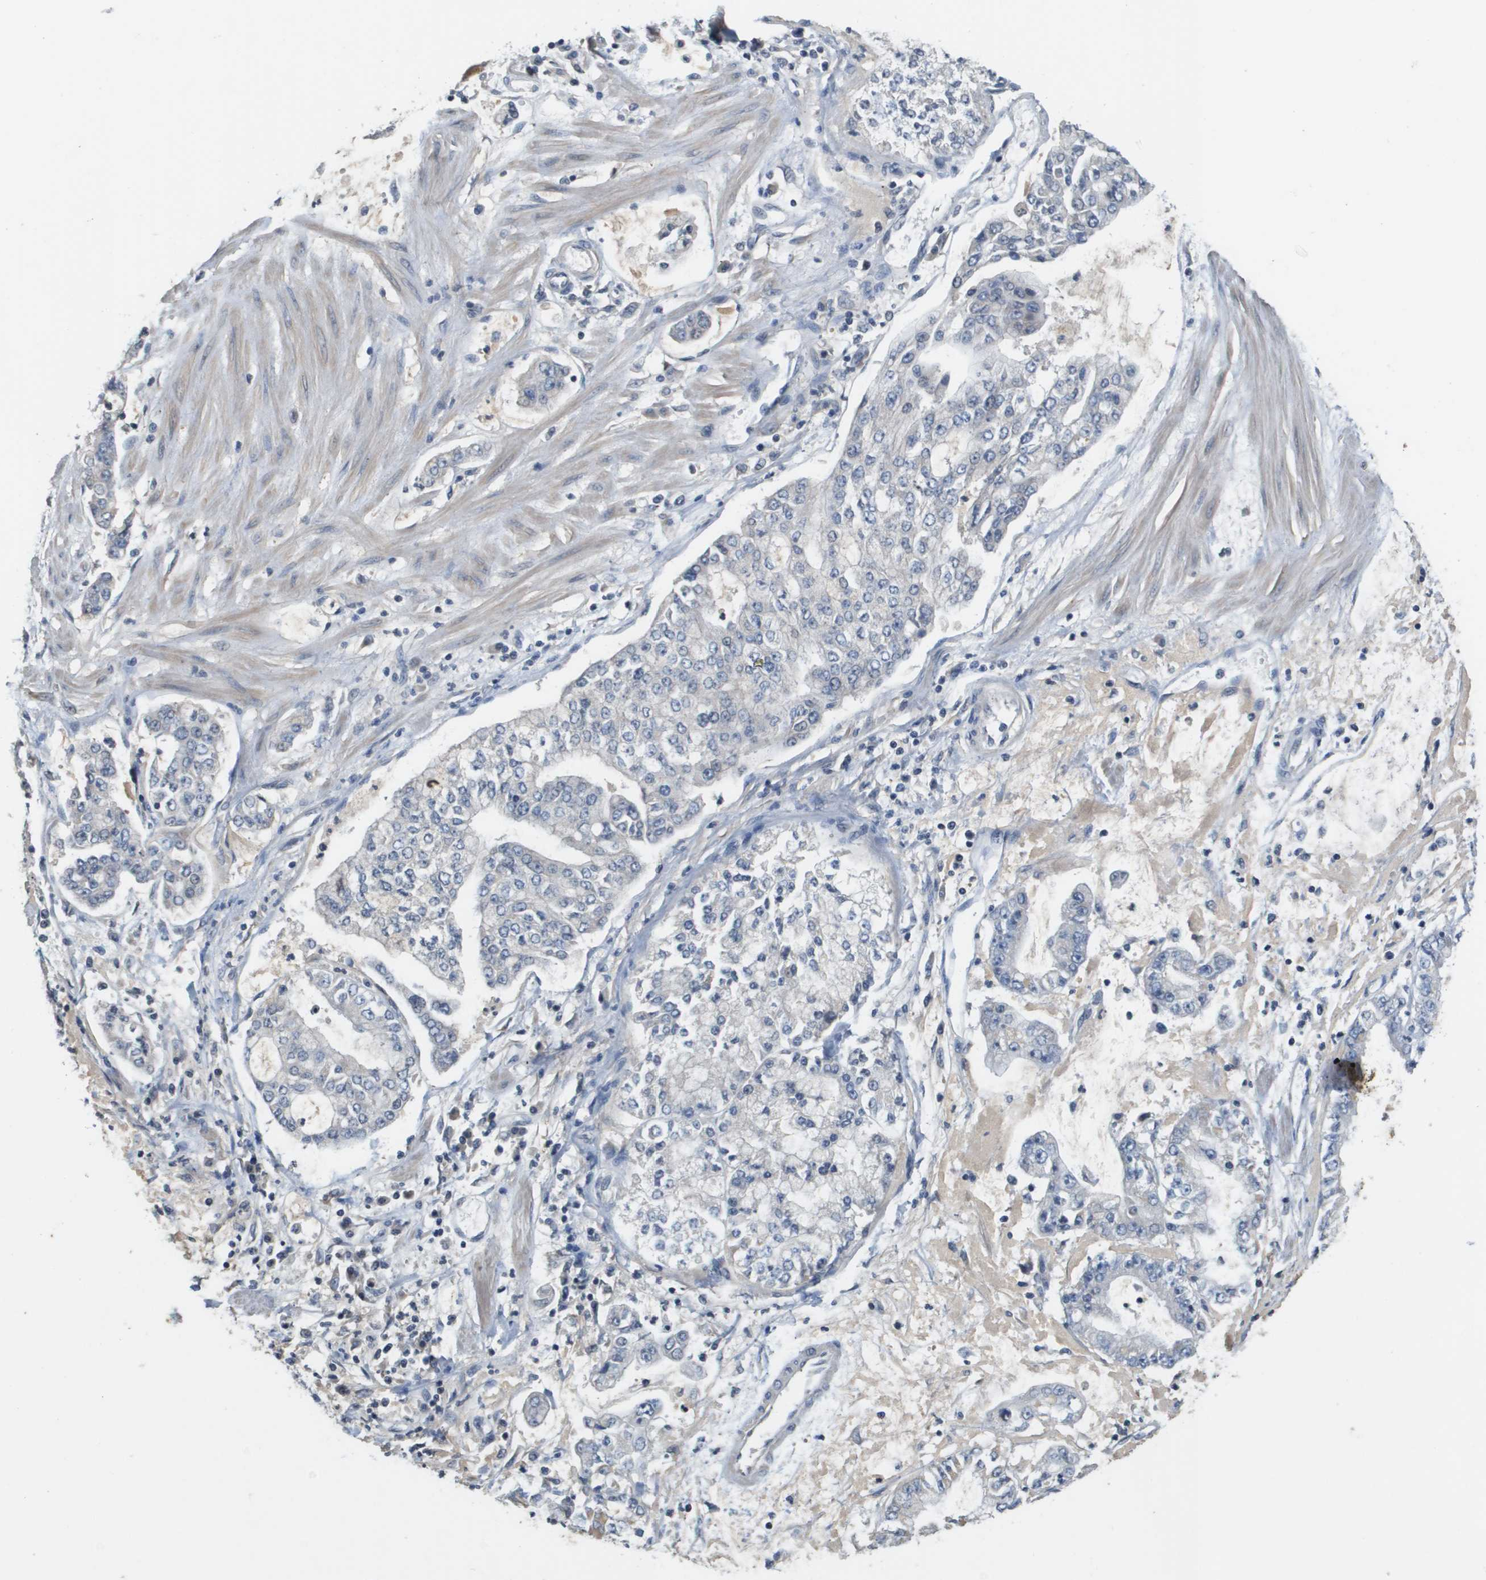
{"staining": {"intensity": "negative", "quantity": "none", "location": "none"}, "tissue": "stomach cancer", "cell_type": "Tumor cells", "image_type": "cancer", "snomed": [{"axis": "morphology", "description": "Adenocarcinoma, NOS"}, {"axis": "topography", "description": "Stomach"}], "caption": "Micrograph shows no significant protein expression in tumor cells of stomach adenocarcinoma. Brightfield microscopy of immunohistochemistry (IHC) stained with DAB (brown) and hematoxylin (blue), captured at high magnification.", "gene": "CAPN11", "patient": {"sex": "male", "age": 76}}